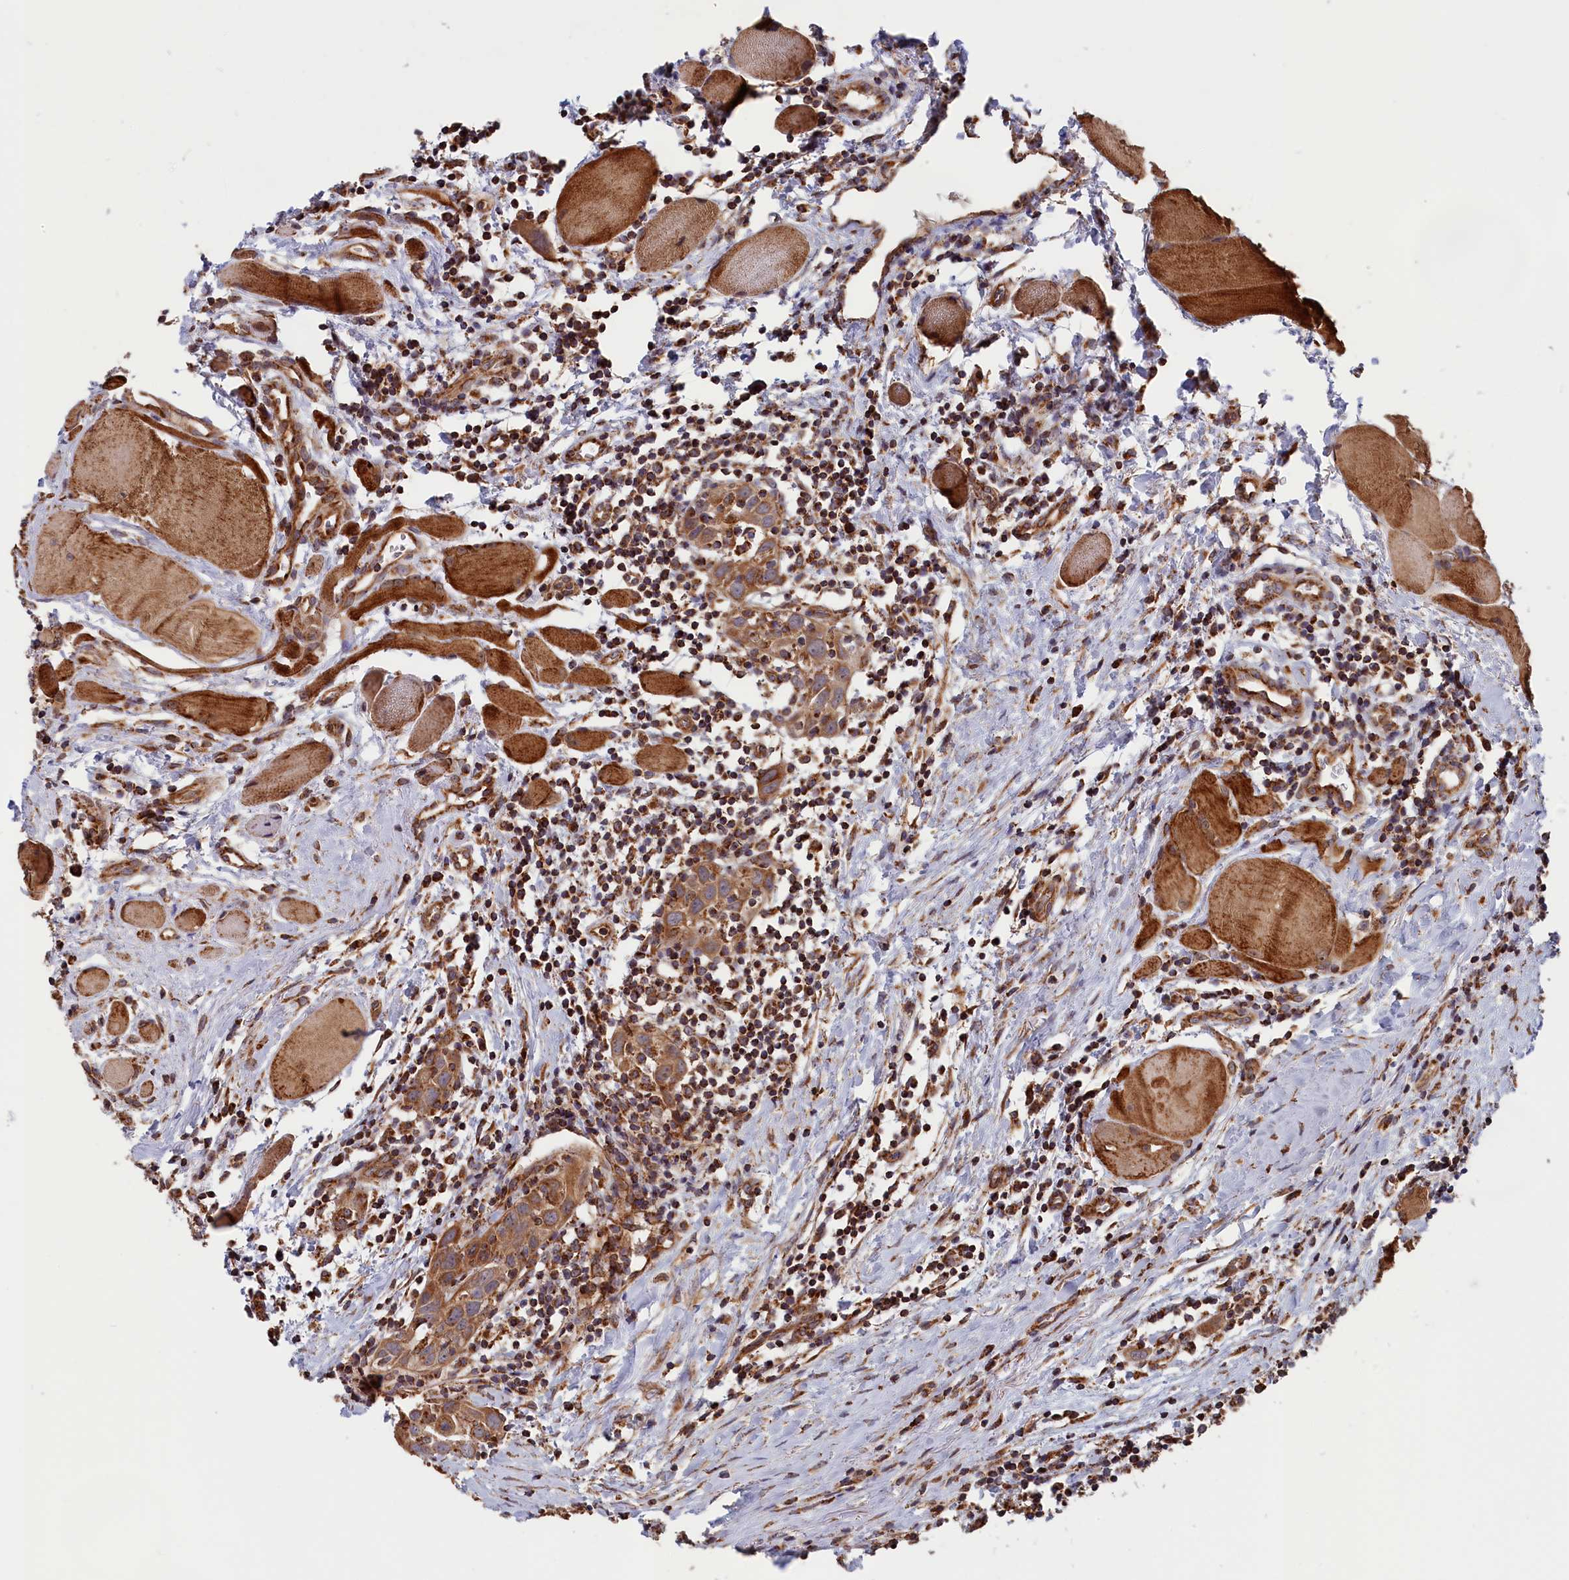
{"staining": {"intensity": "moderate", "quantity": ">75%", "location": "cytoplasmic/membranous"}, "tissue": "head and neck cancer", "cell_type": "Tumor cells", "image_type": "cancer", "snomed": [{"axis": "morphology", "description": "Squamous cell carcinoma, NOS"}, {"axis": "topography", "description": "Oral tissue"}, {"axis": "topography", "description": "Head-Neck"}], "caption": "The immunohistochemical stain shows moderate cytoplasmic/membranous expression in tumor cells of head and neck cancer (squamous cell carcinoma) tissue. Nuclei are stained in blue.", "gene": "MACROD1", "patient": {"sex": "female", "age": 50}}